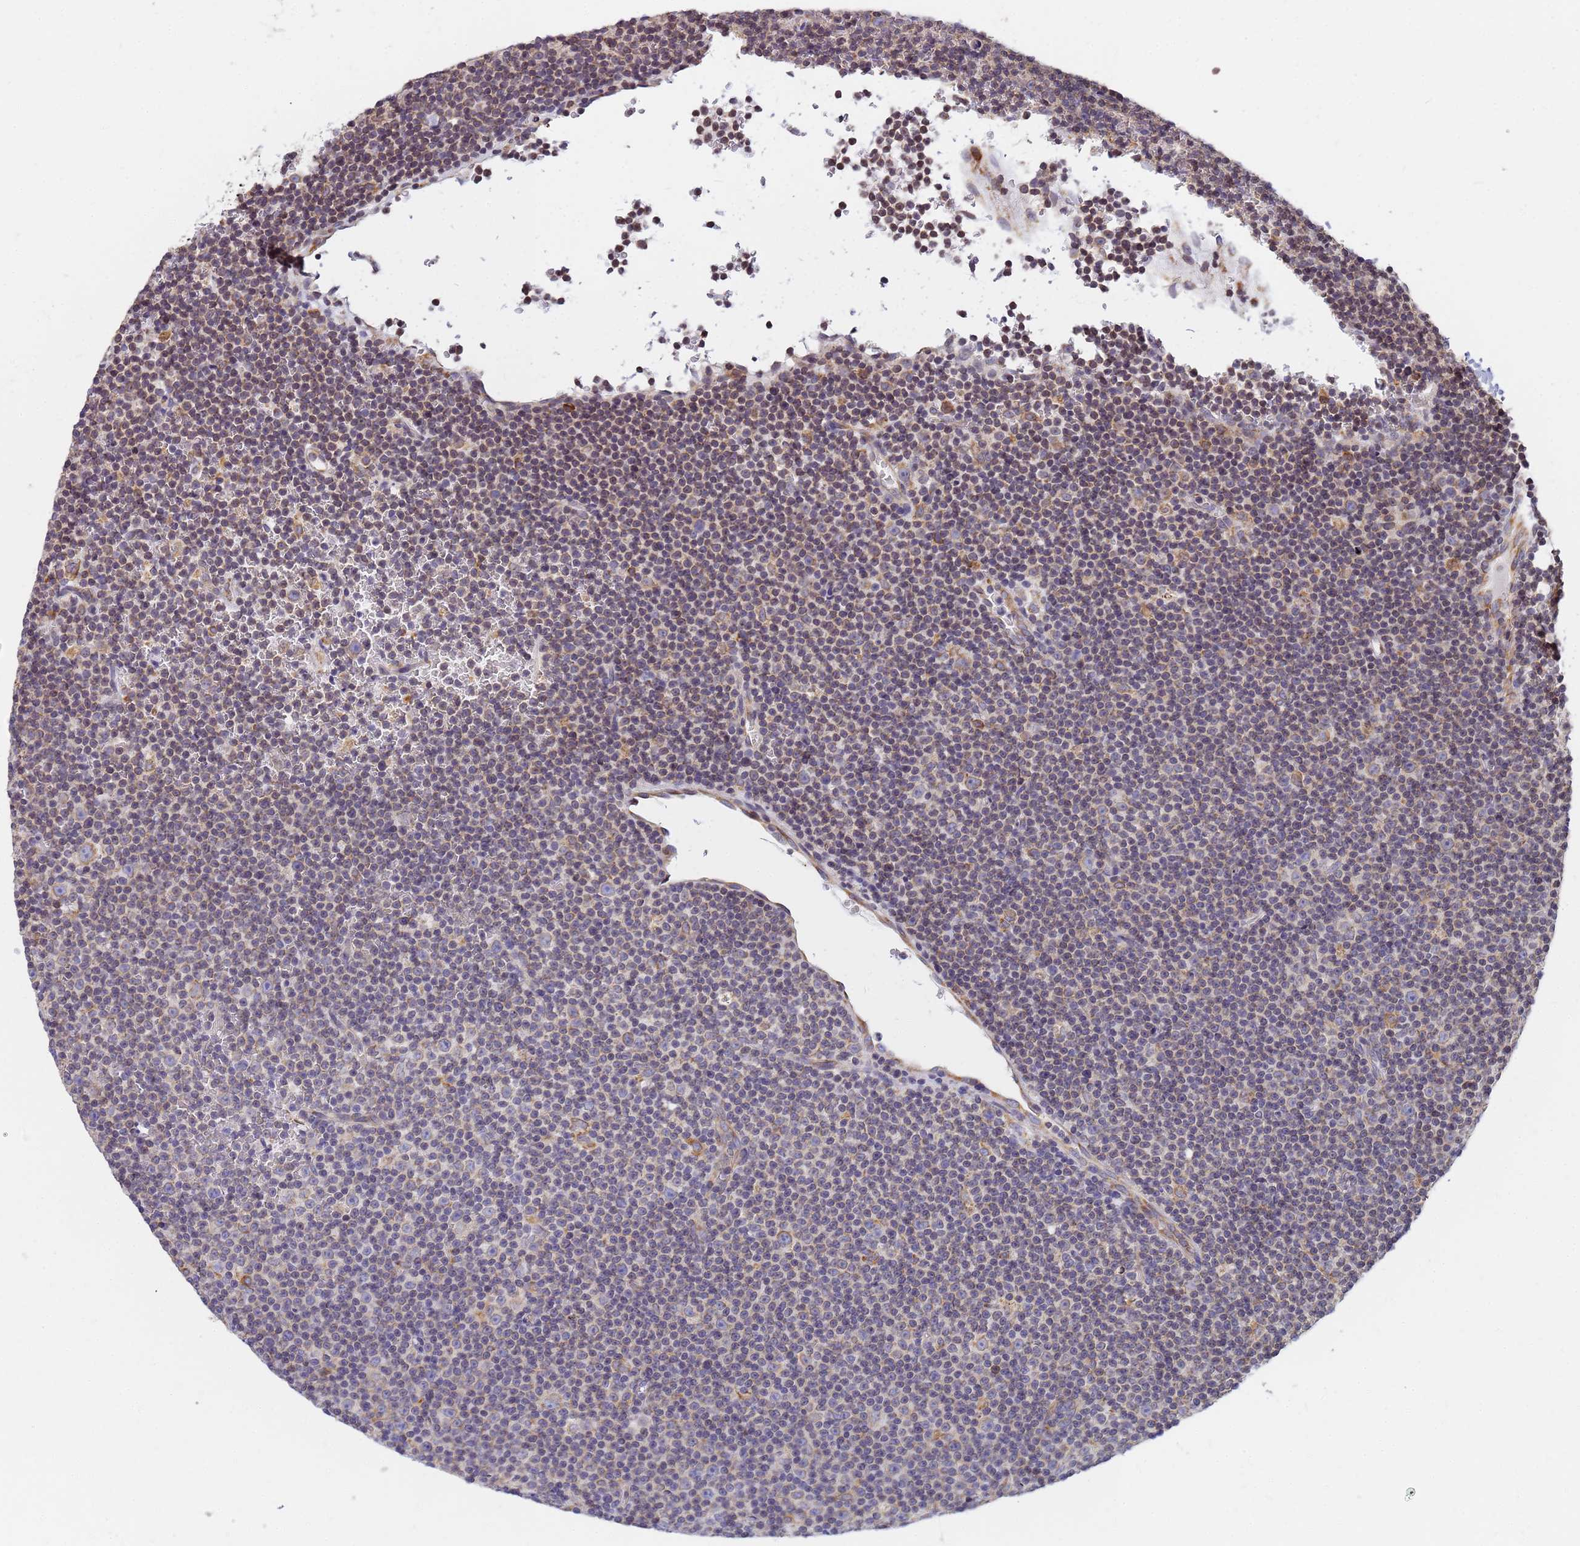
{"staining": {"intensity": "weak", "quantity": "<25%", "location": "cytoplasmic/membranous"}, "tissue": "lymphoma", "cell_type": "Tumor cells", "image_type": "cancer", "snomed": [{"axis": "morphology", "description": "Malignant lymphoma, non-Hodgkin's type, Low grade"}, {"axis": "topography", "description": "Lymph node"}], "caption": "Low-grade malignant lymphoma, non-Hodgkin's type was stained to show a protein in brown. There is no significant staining in tumor cells.", "gene": "SSR4", "patient": {"sex": "female", "age": 67}}